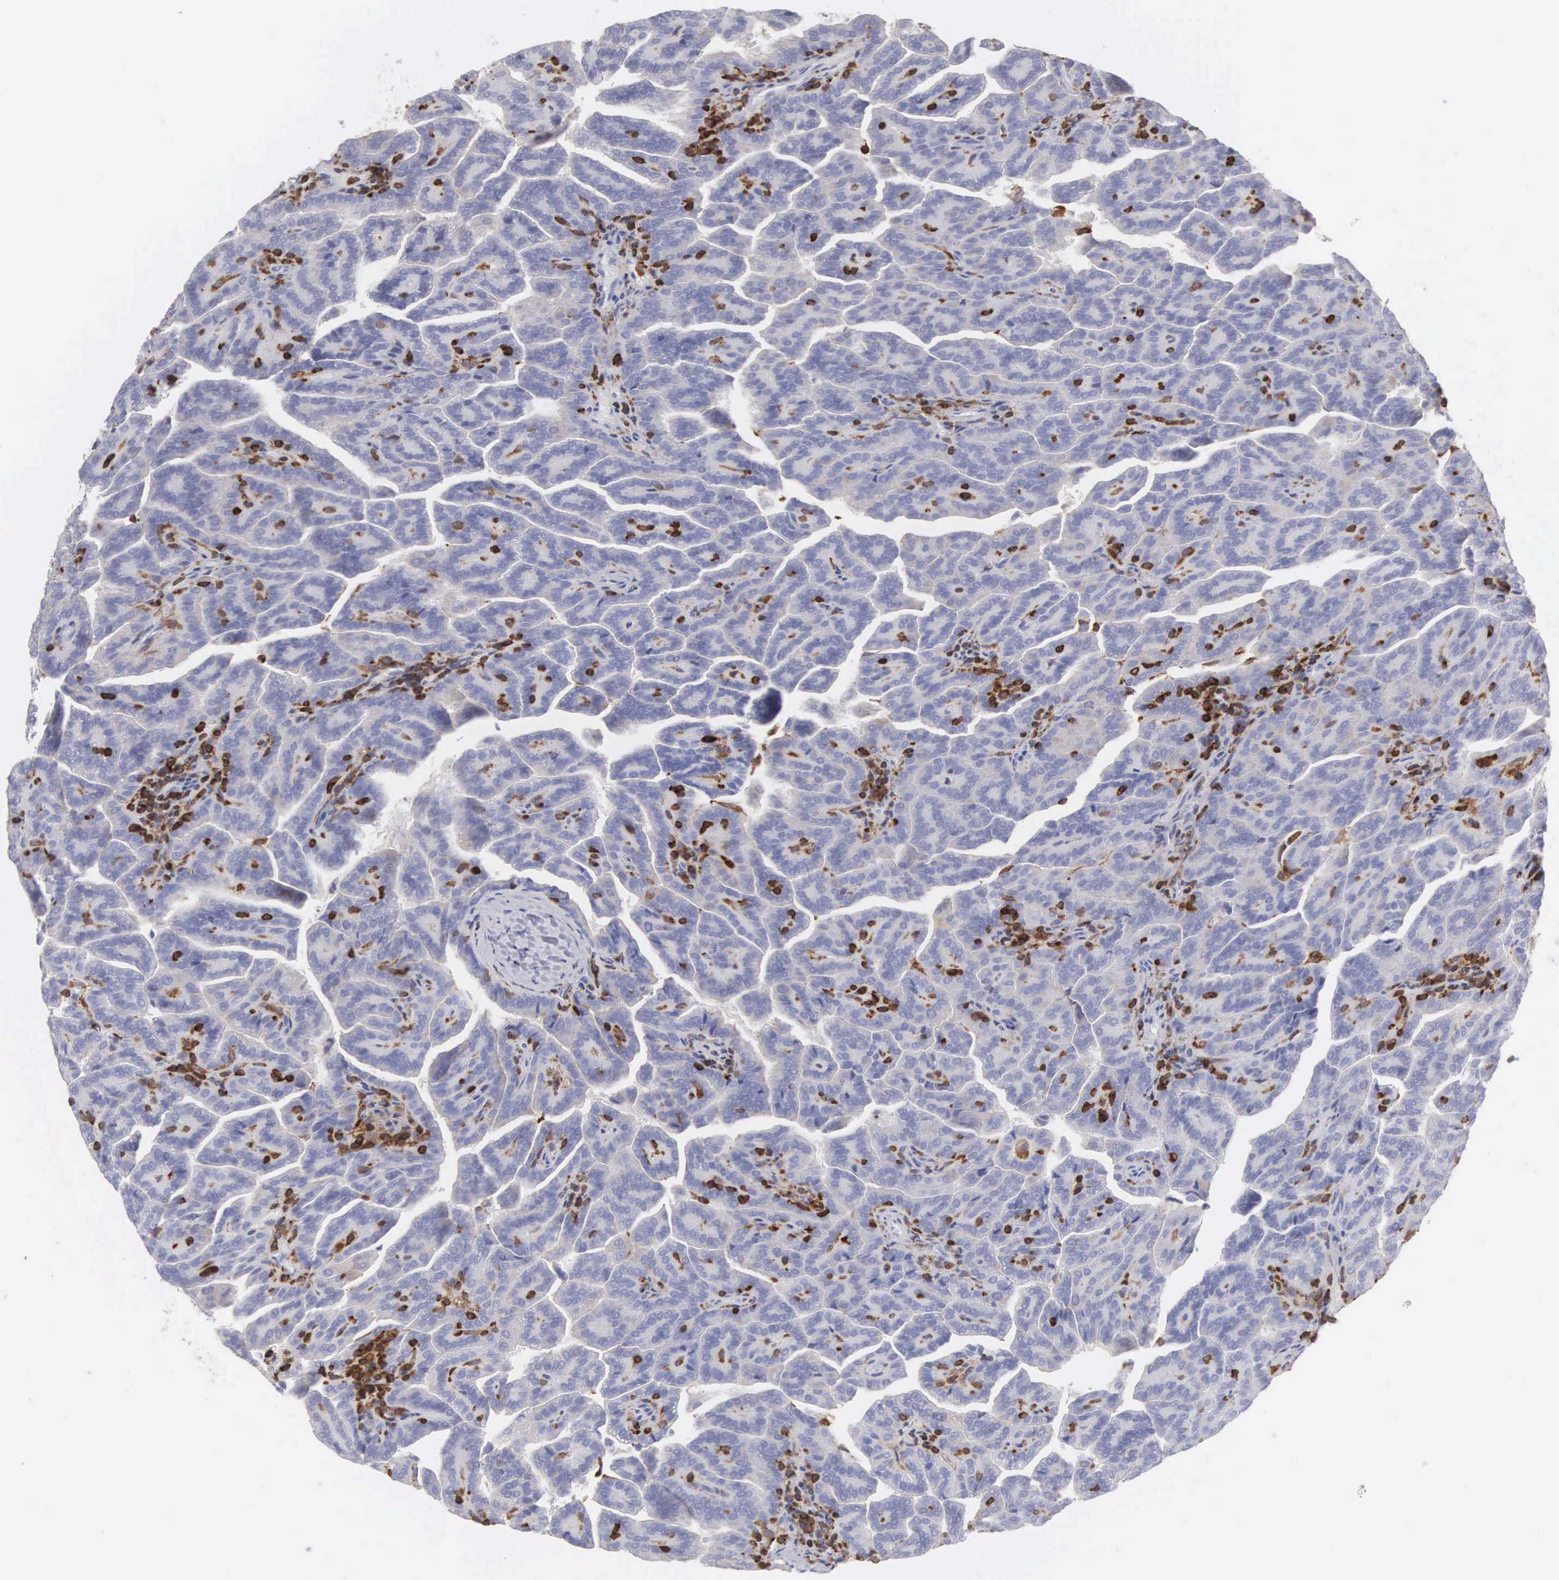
{"staining": {"intensity": "negative", "quantity": "none", "location": "none"}, "tissue": "renal cancer", "cell_type": "Tumor cells", "image_type": "cancer", "snomed": [{"axis": "morphology", "description": "Adenocarcinoma, NOS"}, {"axis": "topography", "description": "Kidney"}], "caption": "Renal adenocarcinoma was stained to show a protein in brown. There is no significant positivity in tumor cells.", "gene": "SH3BP1", "patient": {"sex": "male", "age": 61}}